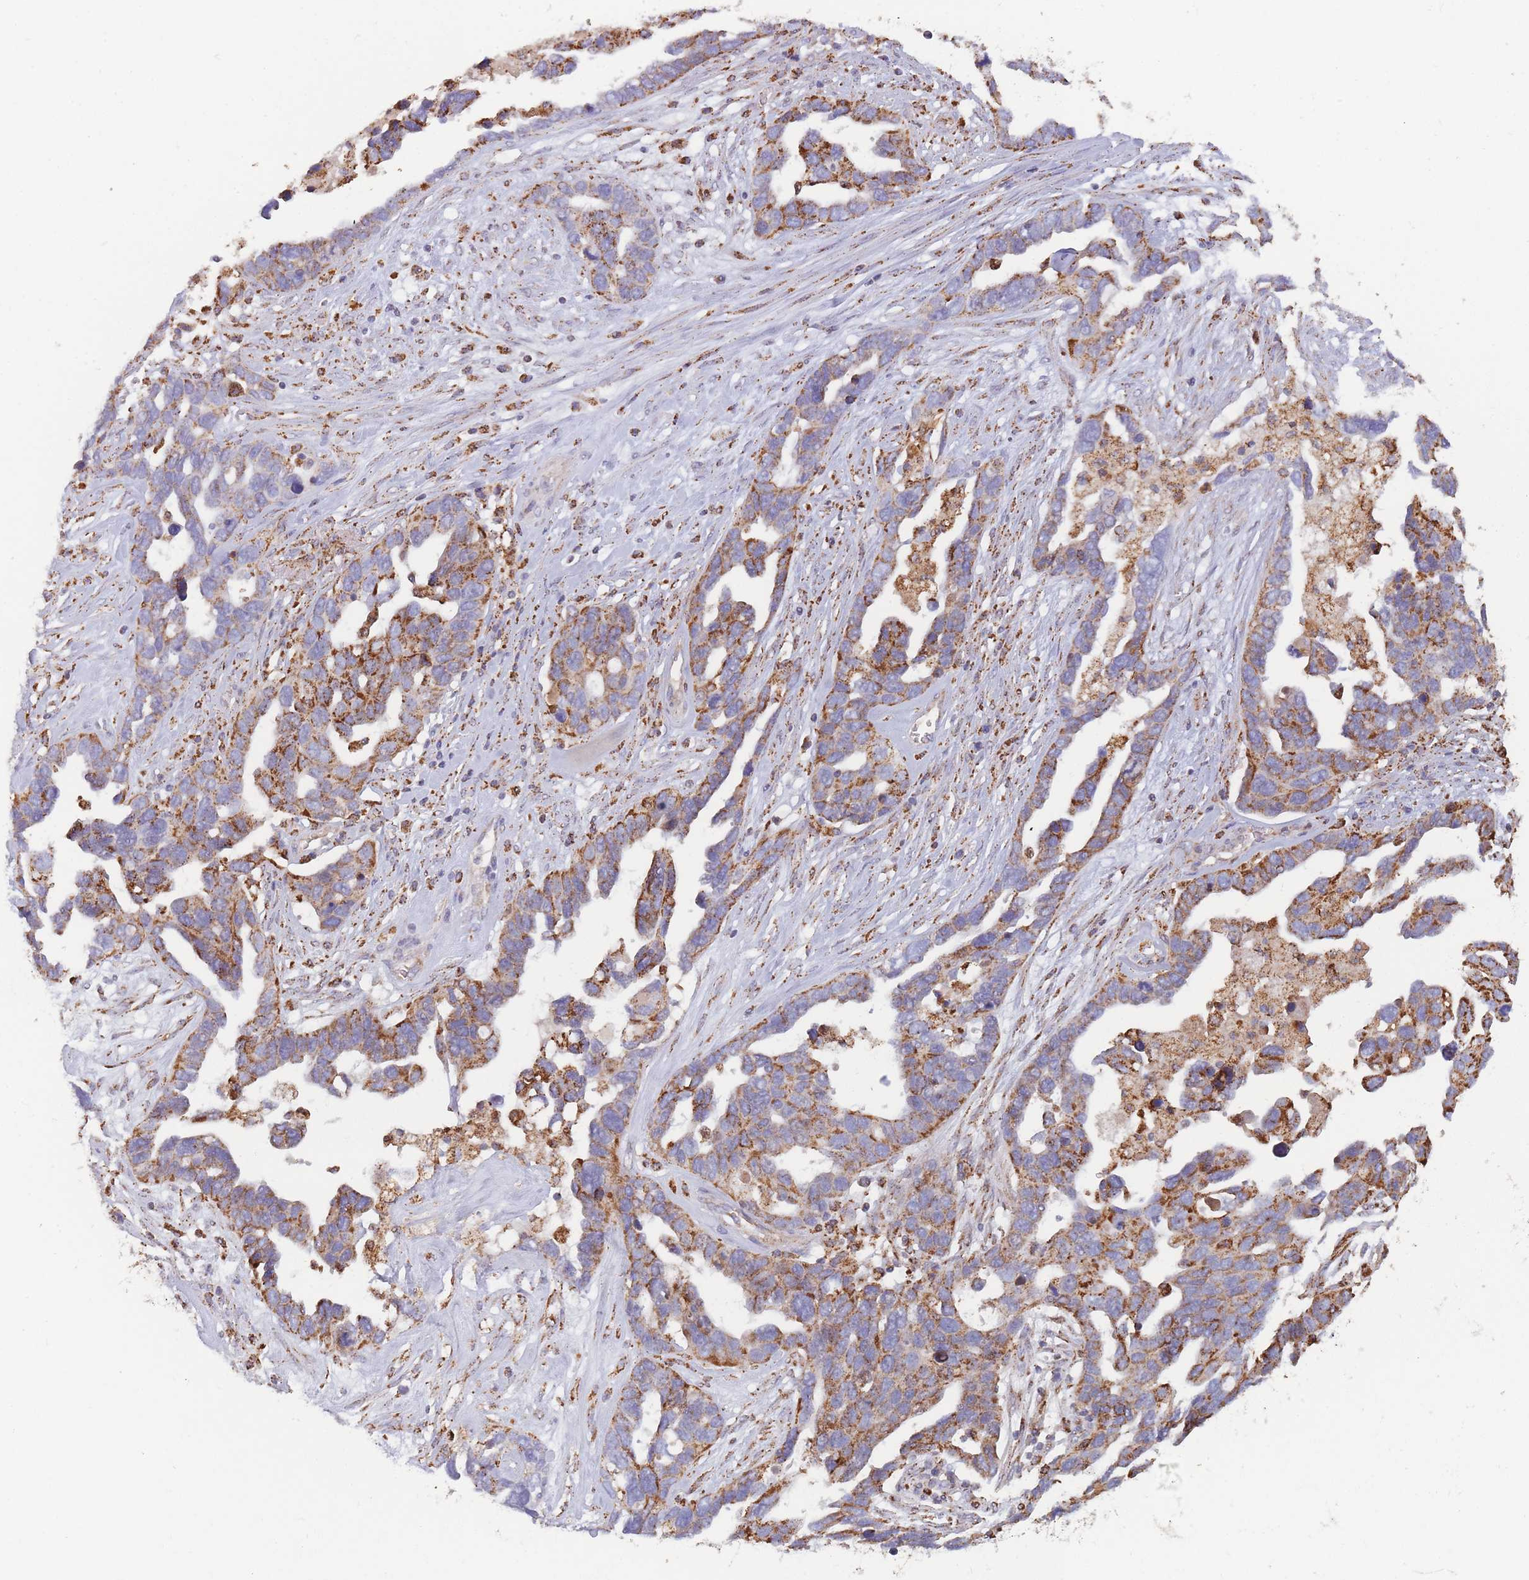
{"staining": {"intensity": "moderate", "quantity": ">75%", "location": "cytoplasmic/membranous"}, "tissue": "ovarian cancer", "cell_type": "Tumor cells", "image_type": "cancer", "snomed": [{"axis": "morphology", "description": "Cystadenocarcinoma, serous, NOS"}, {"axis": "topography", "description": "Ovary"}], "caption": "Human ovarian serous cystadenocarcinoma stained for a protein (brown) shows moderate cytoplasmic/membranous positive positivity in approximately >75% of tumor cells.", "gene": "MRPL17", "patient": {"sex": "female", "age": 54}}